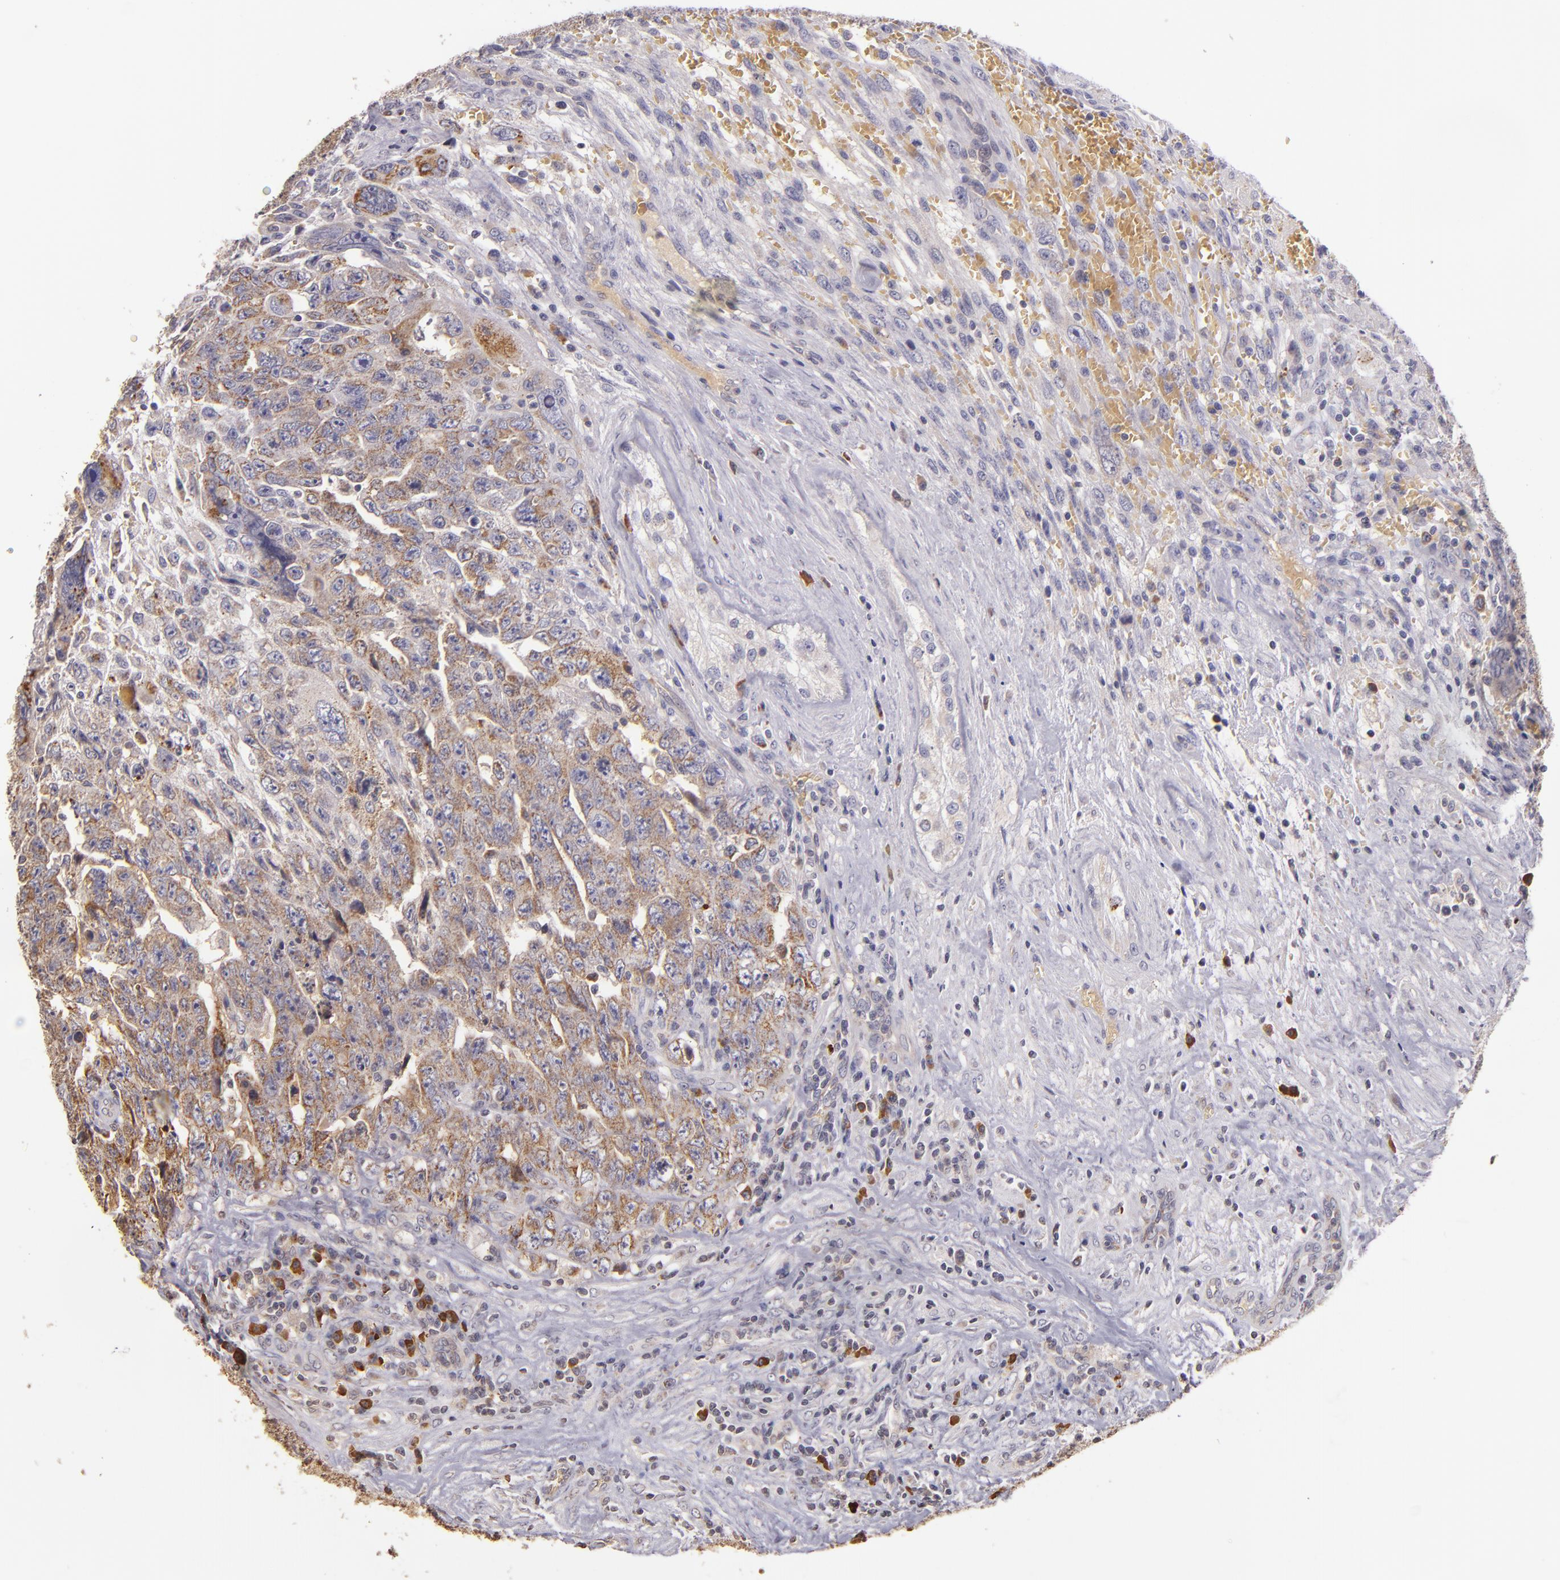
{"staining": {"intensity": "moderate", "quantity": ">75%", "location": "cytoplasmic/membranous"}, "tissue": "testis cancer", "cell_type": "Tumor cells", "image_type": "cancer", "snomed": [{"axis": "morphology", "description": "Carcinoma, Embryonal, NOS"}, {"axis": "topography", "description": "Testis"}], "caption": "Immunohistochemical staining of testis embryonal carcinoma displays moderate cytoplasmic/membranous protein expression in about >75% of tumor cells. (Brightfield microscopy of DAB IHC at high magnification).", "gene": "ABL1", "patient": {"sex": "male", "age": 28}}